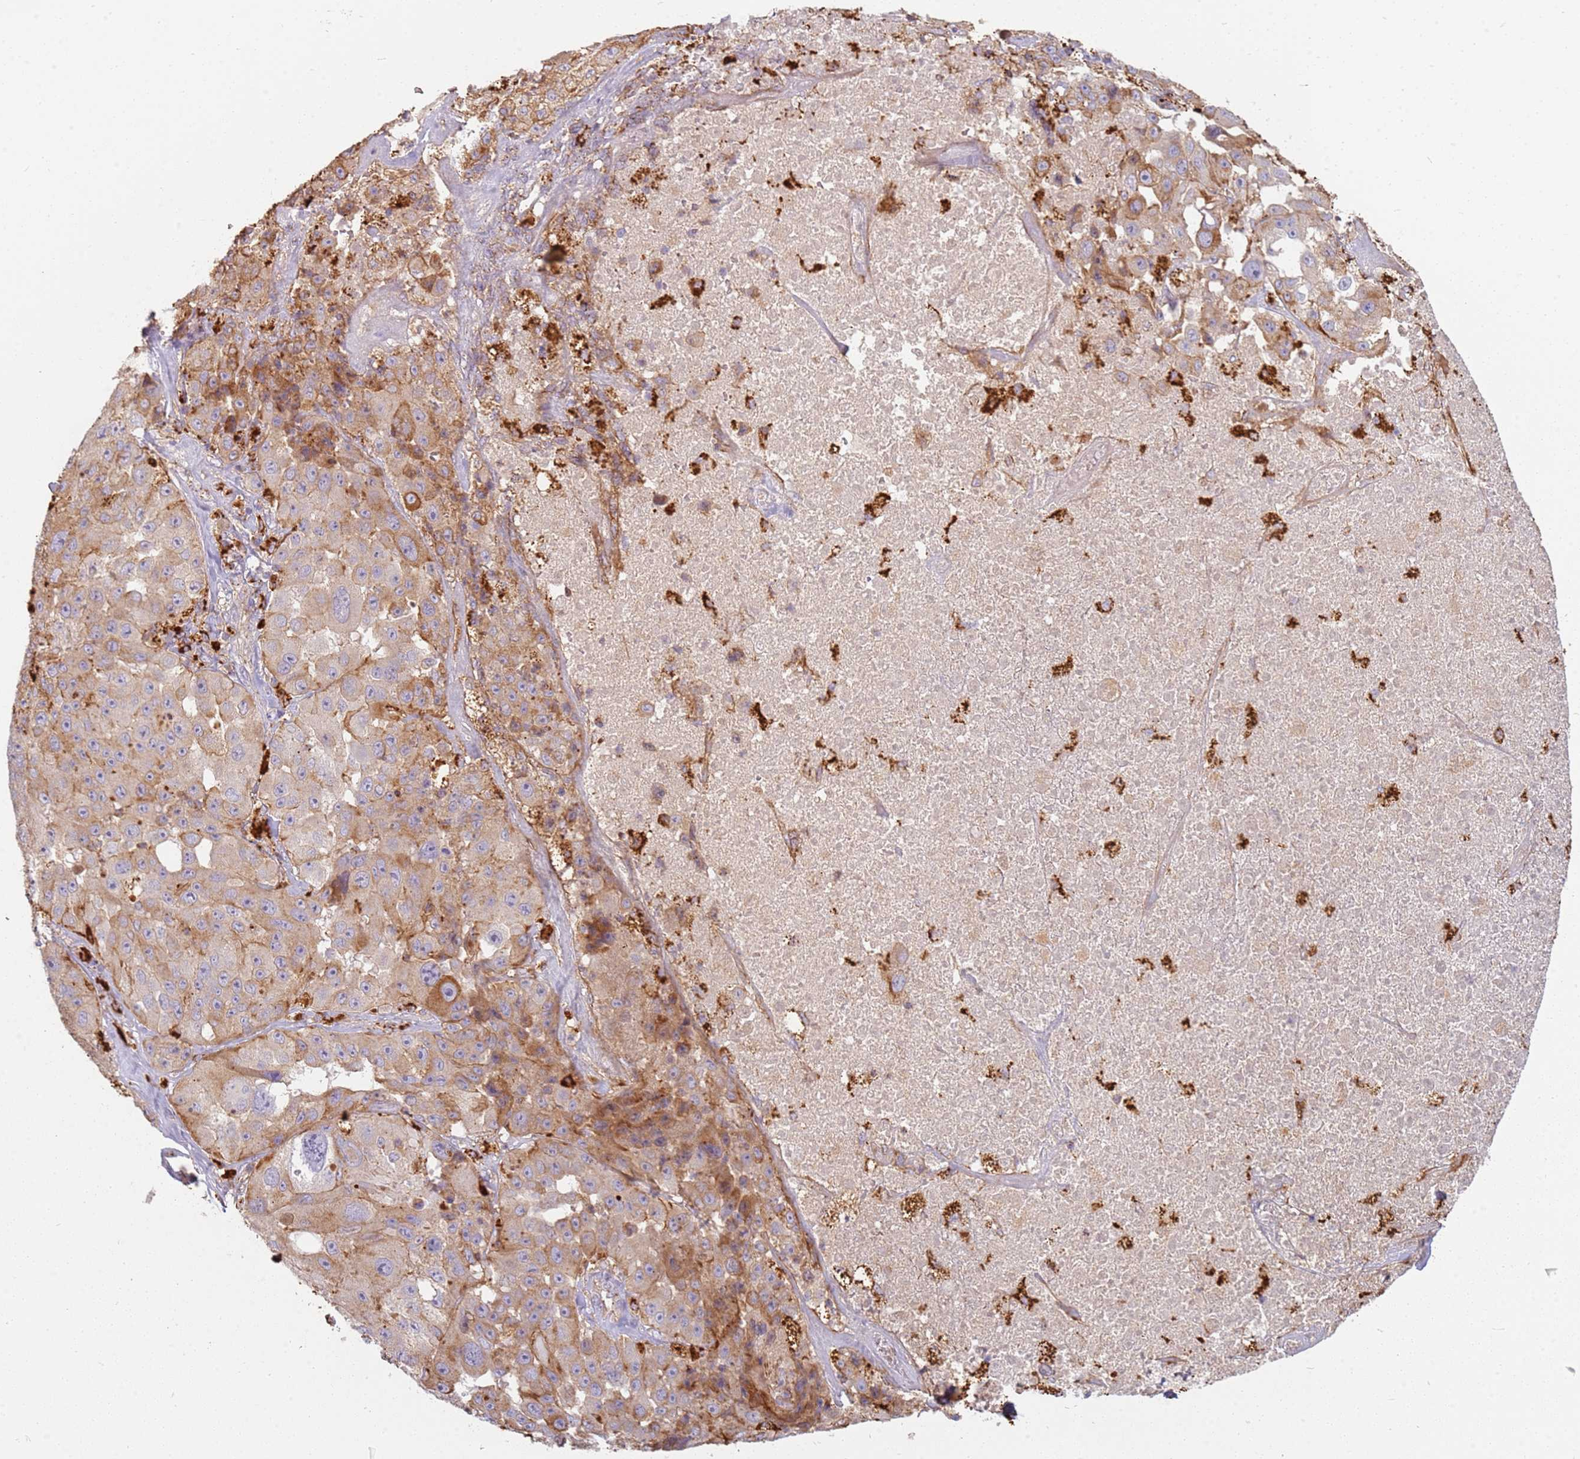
{"staining": {"intensity": "moderate", "quantity": "25%-75%", "location": "cytoplasmic/membranous"}, "tissue": "melanoma", "cell_type": "Tumor cells", "image_type": "cancer", "snomed": [{"axis": "morphology", "description": "Malignant melanoma, Metastatic site"}, {"axis": "topography", "description": "Lymph node"}], "caption": "A brown stain shows moderate cytoplasmic/membranous staining of a protein in human melanoma tumor cells.", "gene": "TMEM229B", "patient": {"sex": "male", "age": 62}}